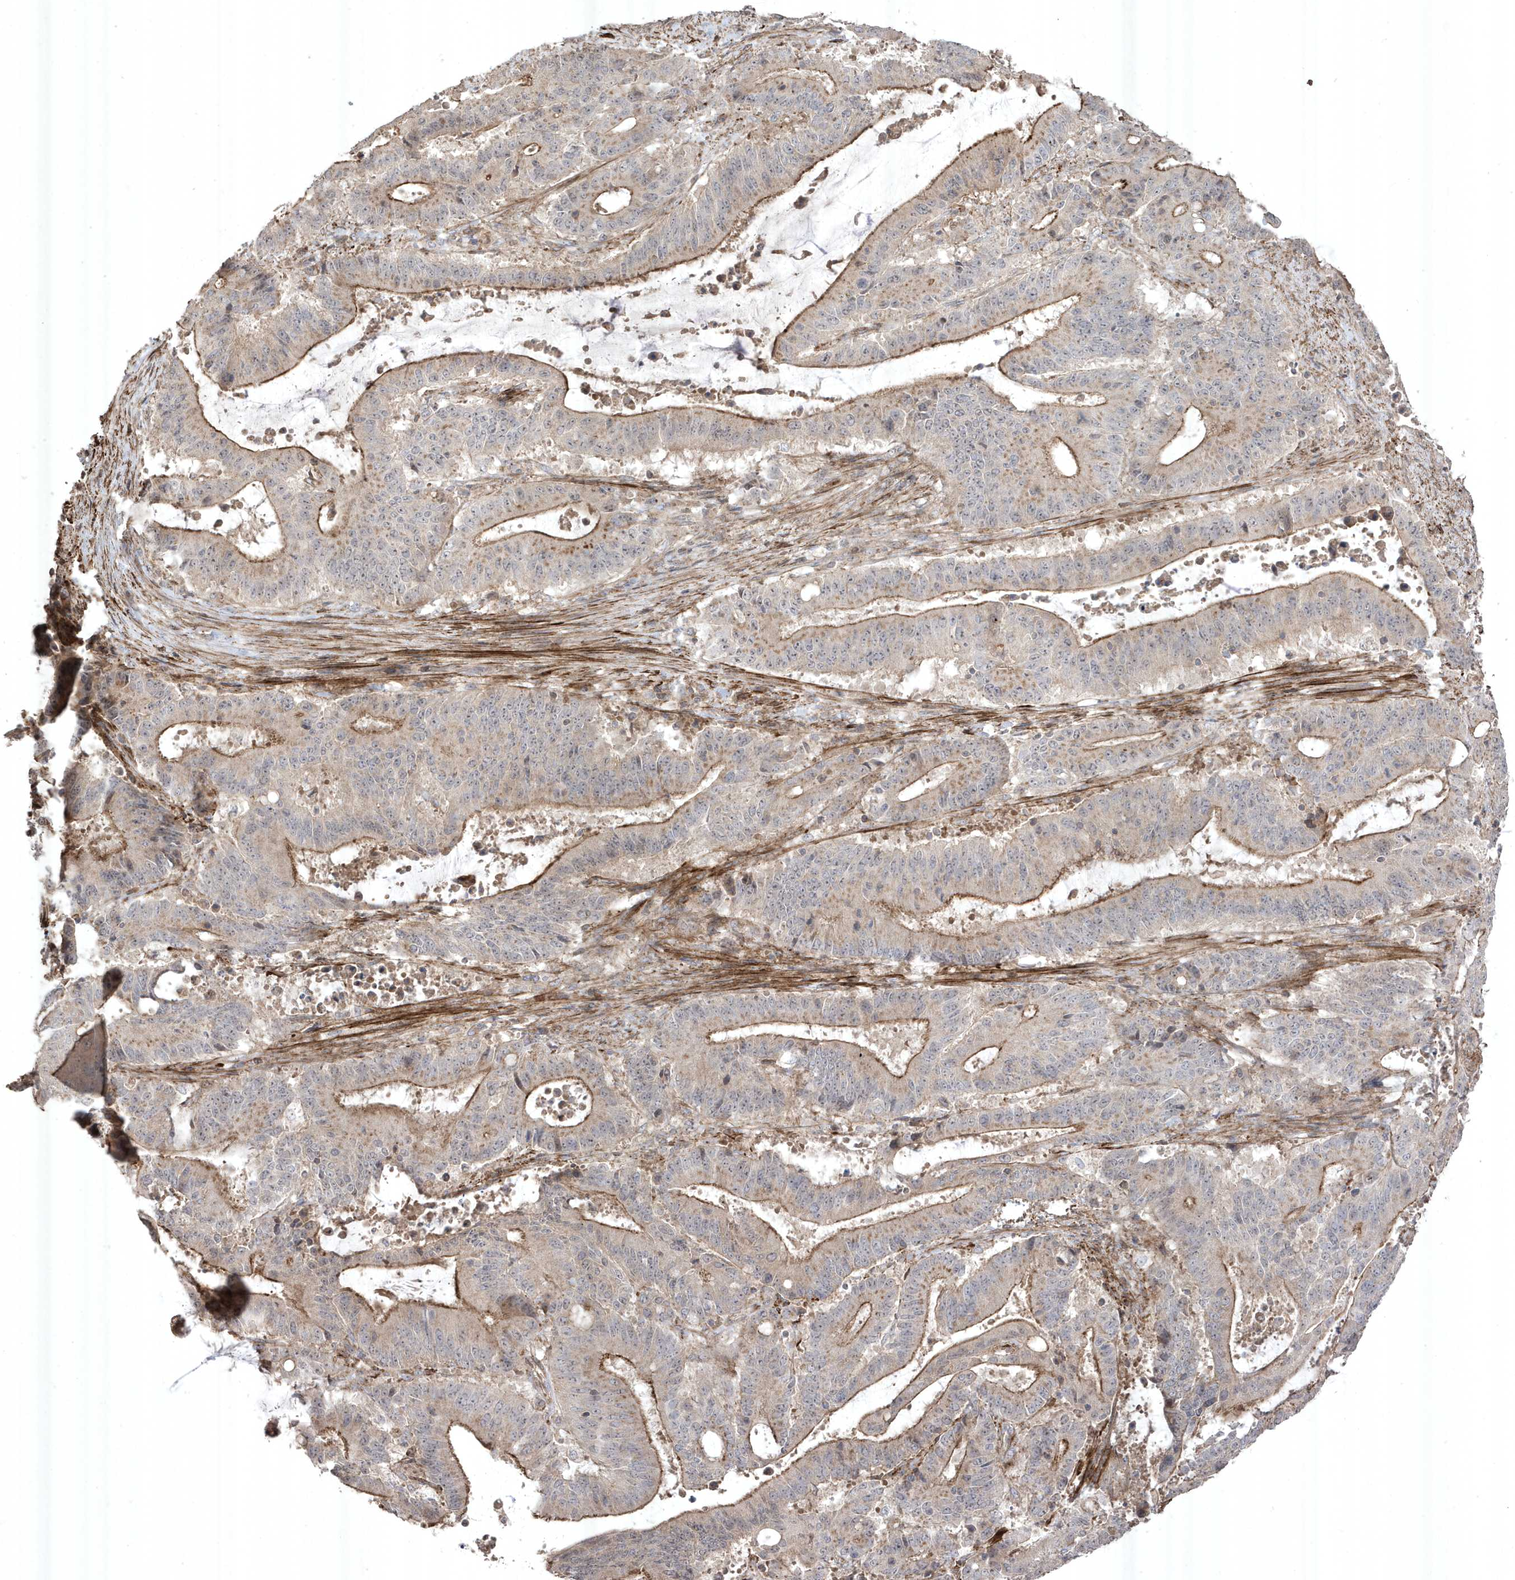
{"staining": {"intensity": "moderate", "quantity": "<25%", "location": "cytoplasmic/membranous"}, "tissue": "liver cancer", "cell_type": "Tumor cells", "image_type": "cancer", "snomed": [{"axis": "morphology", "description": "Normal tissue, NOS"}, {"axis": "morphology", "description": "Cholangiocarcinoma"}, {"axis": "topography", "description": "Liver"}, {"axis": "topography", "description": "Peripheral nerve tissue"}], "caption": "Immunohistochemical staining of human liver cancer displays moderate cytoplasmic/membranous protein positivity in about <25% of tumor cells. Nuclei are stained in blue.", "gene": "CETN3", "patient": {"sex": "female", "age": 73}}